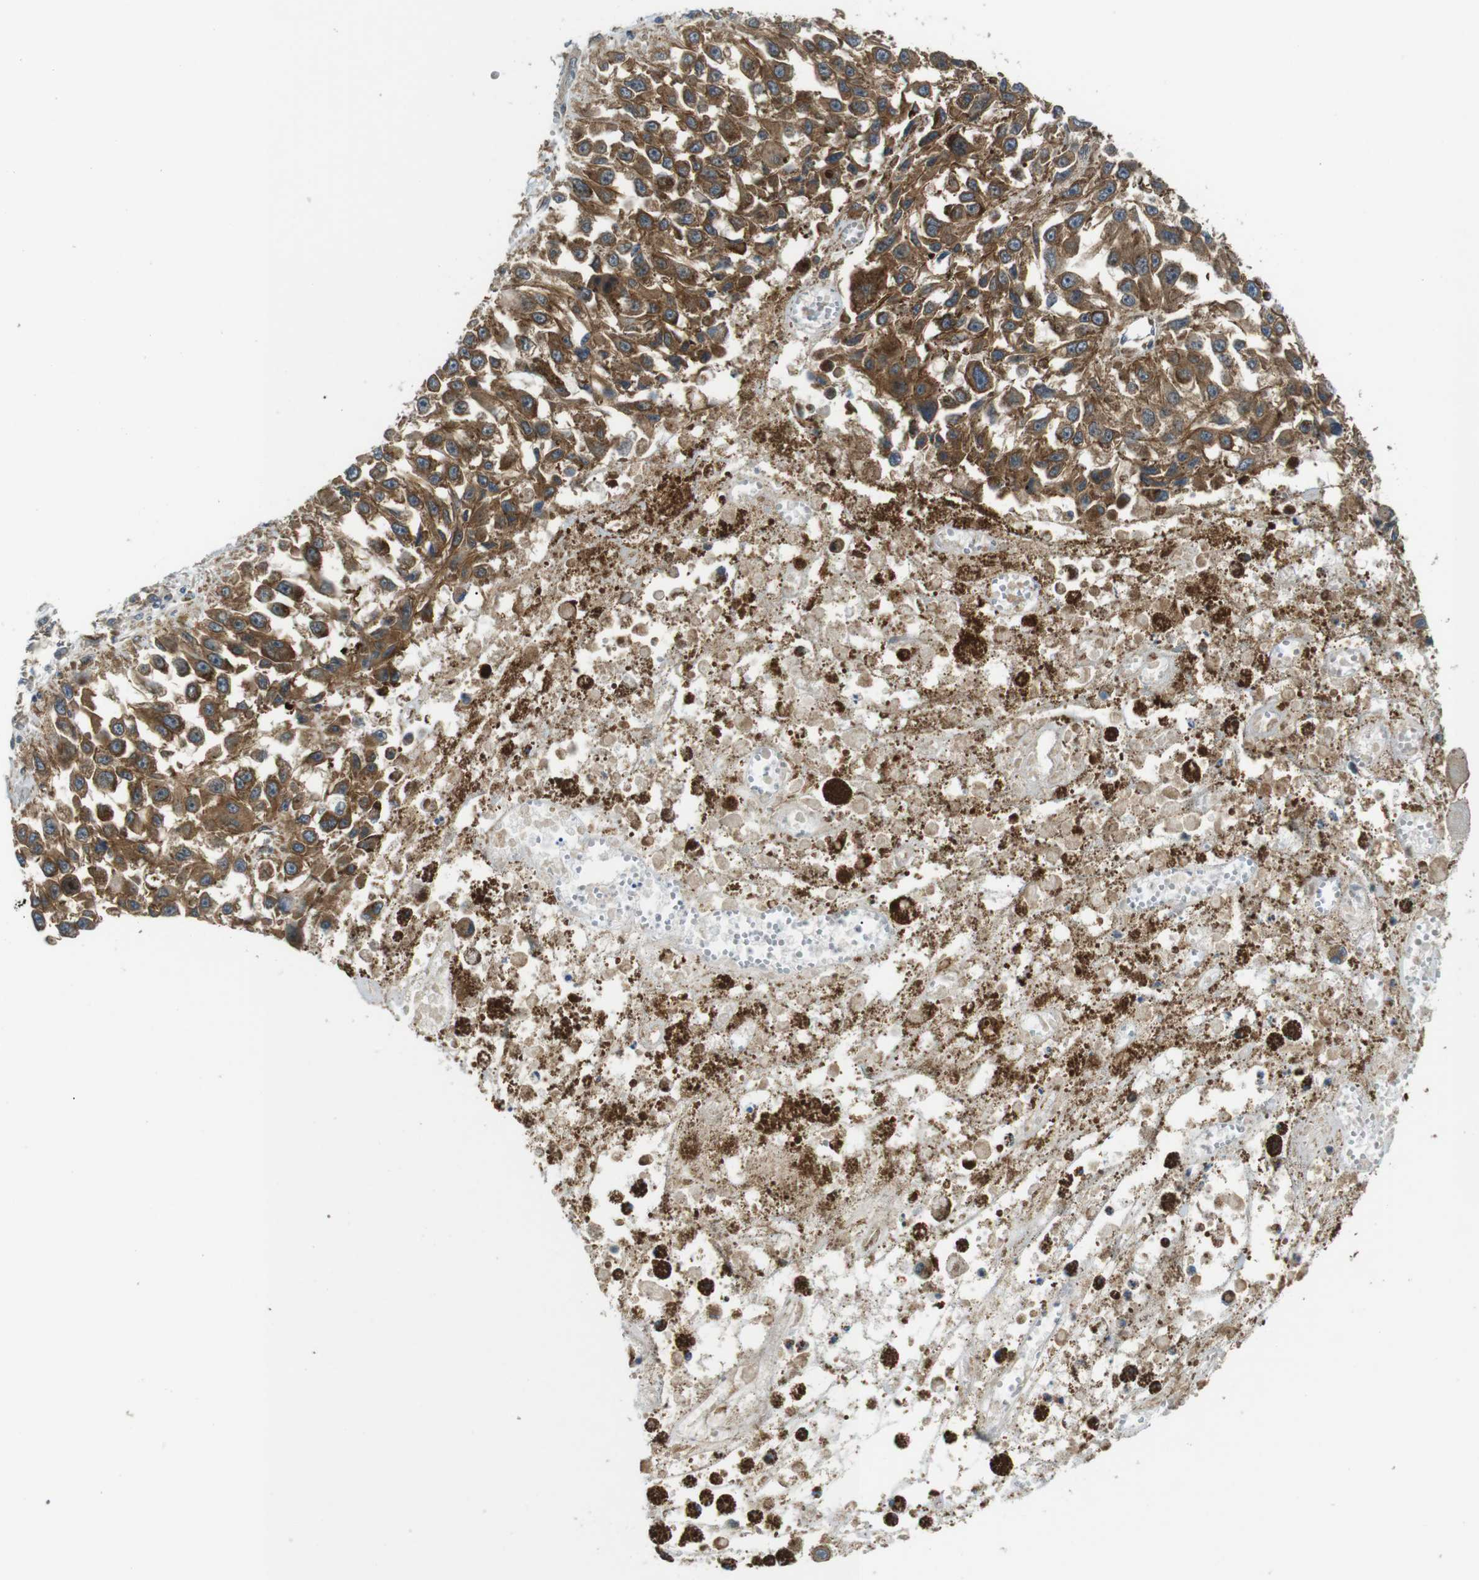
{"staining": {"intensity": "moderate", "quantity": ">75%", "location": "cytoplasmic/membranous"}, "tissue": "melanoma", "cell_type": "Tumor cells", "image_type": "cancer", "snomed": [{"axis": "morphology", "description": "Malignant melanoma, Metastatic site"}, {"axis": "topography", "description": "Lymph node"}], "caption": "Immunohistochemistry image of neoplastic tissue: human malignant melanoma (metastatic site) stained using immunohistochemistry displays medium levels of moderate protein expression localized specifically in the cytoplasmic/membranous of tumor cells, appearing as a cytoplasmic/membranous brown color.", "gene": "TSC1", "patient": {"sex": "male", "age": 59}}